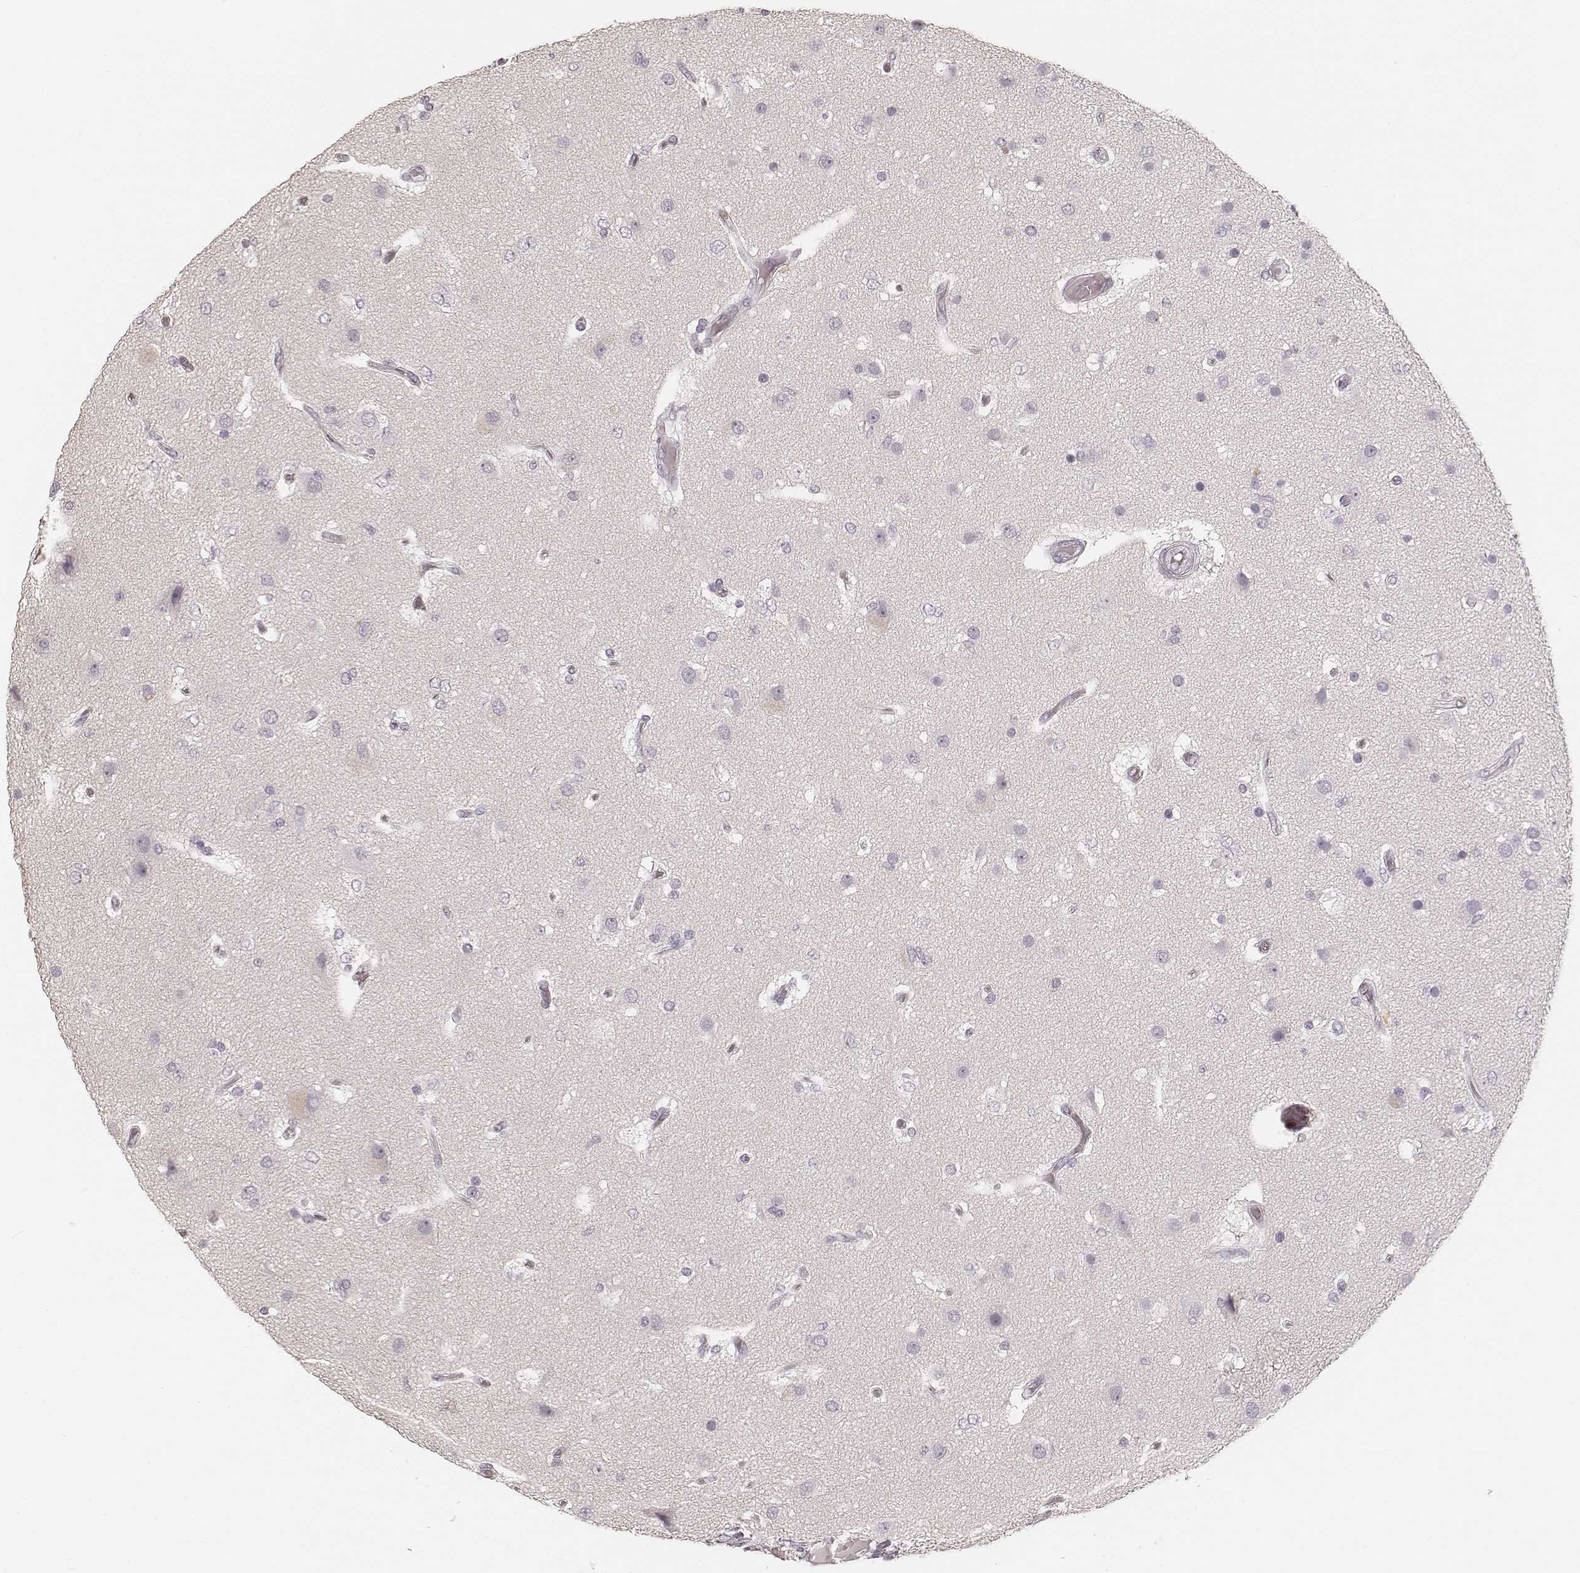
{"staining": {"intensity": "moderate", "quantity": "<25%", "location": "nuclear"}, "tissue": "glioma", "cell_type": "Tumor cells", "image_type": "cancer", "snomed": [{"axis": "morphology", "description": "Glioma, malignant, High grade"}, {"axis": "topography", "description": "Brain"}], "caption": "Immunohistochemistry (IHC) of human glioma displays low levels of moderate nuclear positivity in about <25% of tumor cells. (IHC, brightfield microscopy, high magnification).", "gene": "TEX37", "patient": {"sex": "female", "age": 63}}